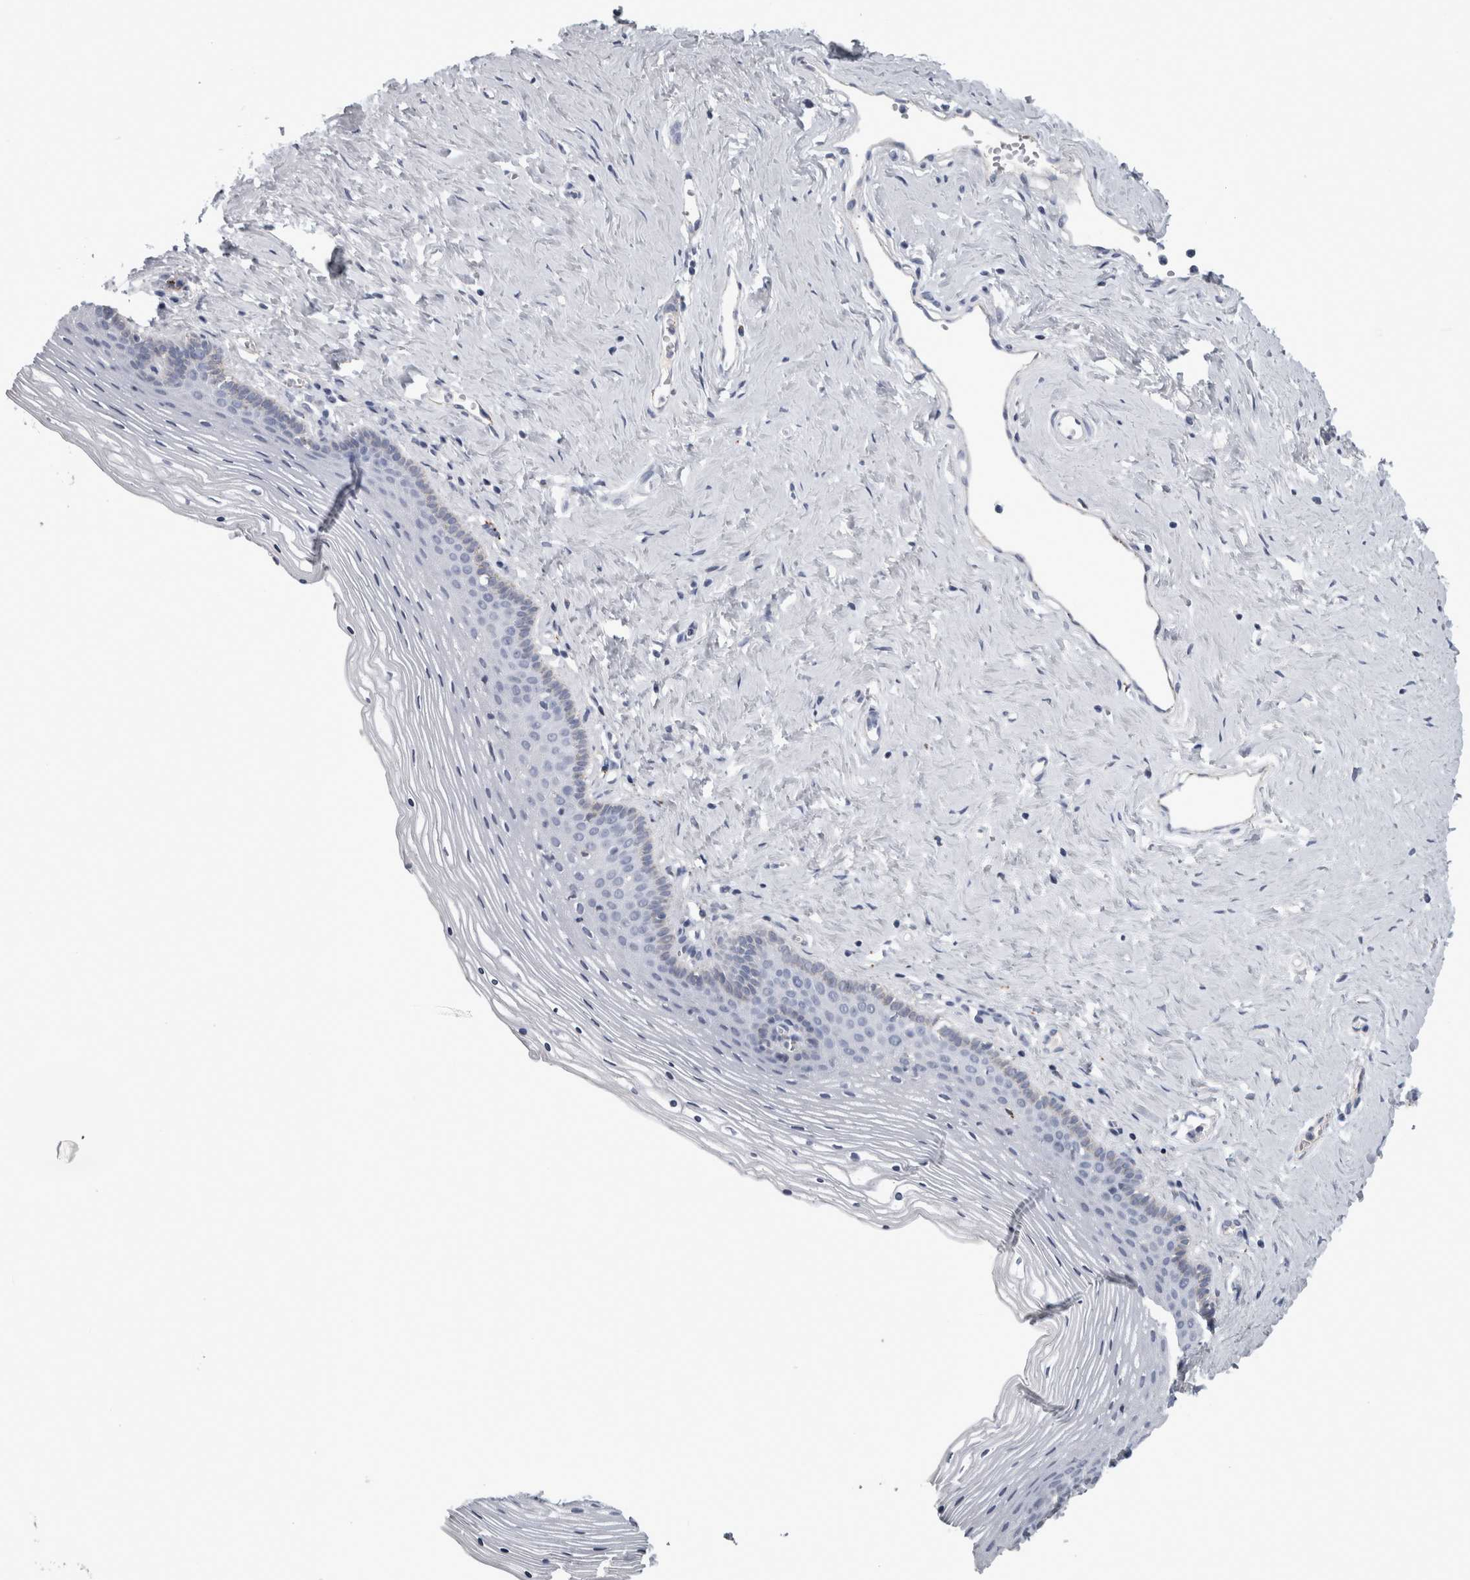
{"staining": {"intensity": "negative", "quantity": "none", "location": "none"}, "tissue": "vagina", "cell_type": "Squamous epithelial cells", "image_type": "normal", "snomed": [{"axis": "morphology", "description": "Normal tissue, NOS"}, {"axis": "topography", "description": "Vagina"}], "caption": "The IHC photomicrograph has no significant staining in squamous epithelial cells of vagina. (Stains: DAB IHC with hematoxylin counter stain, Microscopy: brightfield microscopy at high magnification).", "gene": "DPP7", "patient": {"sex": "female", "age": 32}}